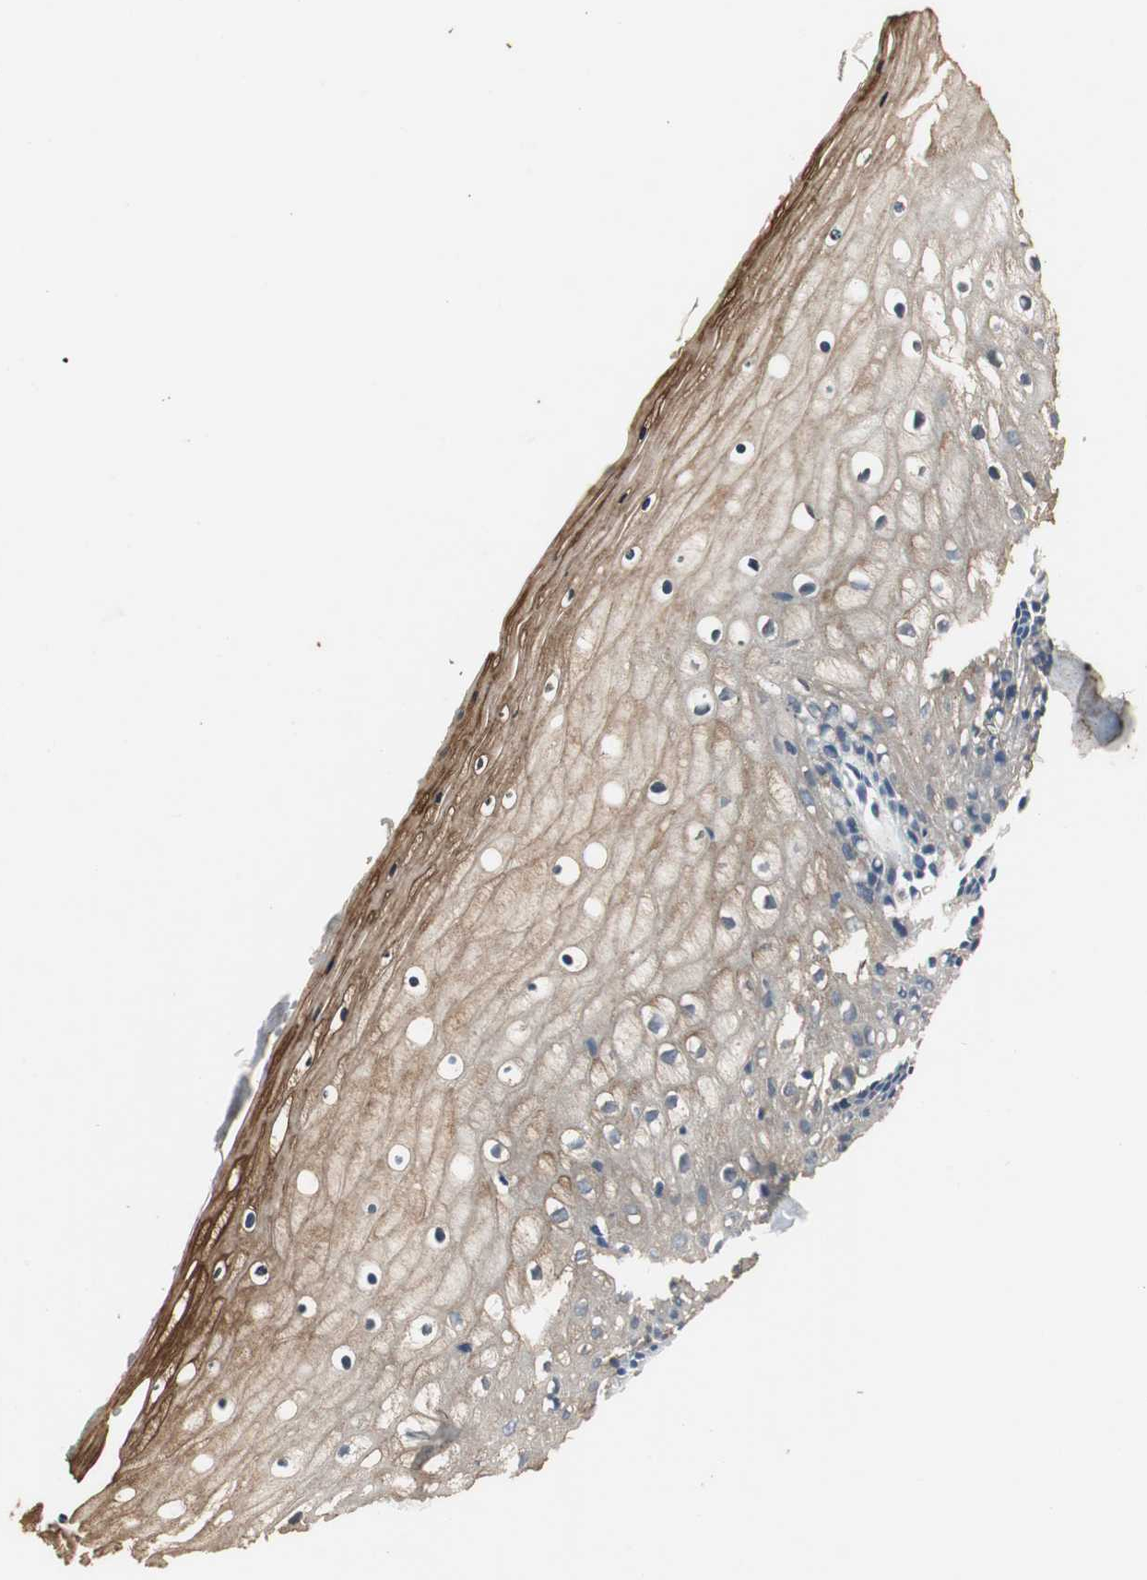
{"staining": {"intensity": "moderate", "quantity": "25%-75%", "location": "cytoplasmic/membranous"}, "tissue": "vagina", "cell_type": "Squamous epithelial cells", "image_type": "normal", "snomed": [{"axis": "morphology", "description": "Normal tissue, NOS"}, {"axis": "topography", "description": "Vagina"}], "caption": "The immunohistochemical stain labels moderate cytoplasmic/membranous positivity in squamous epithelial cells of unremarkable vagina.", "gene": "PTPRN2", "patient": {"sex": "female", "age": 46}}